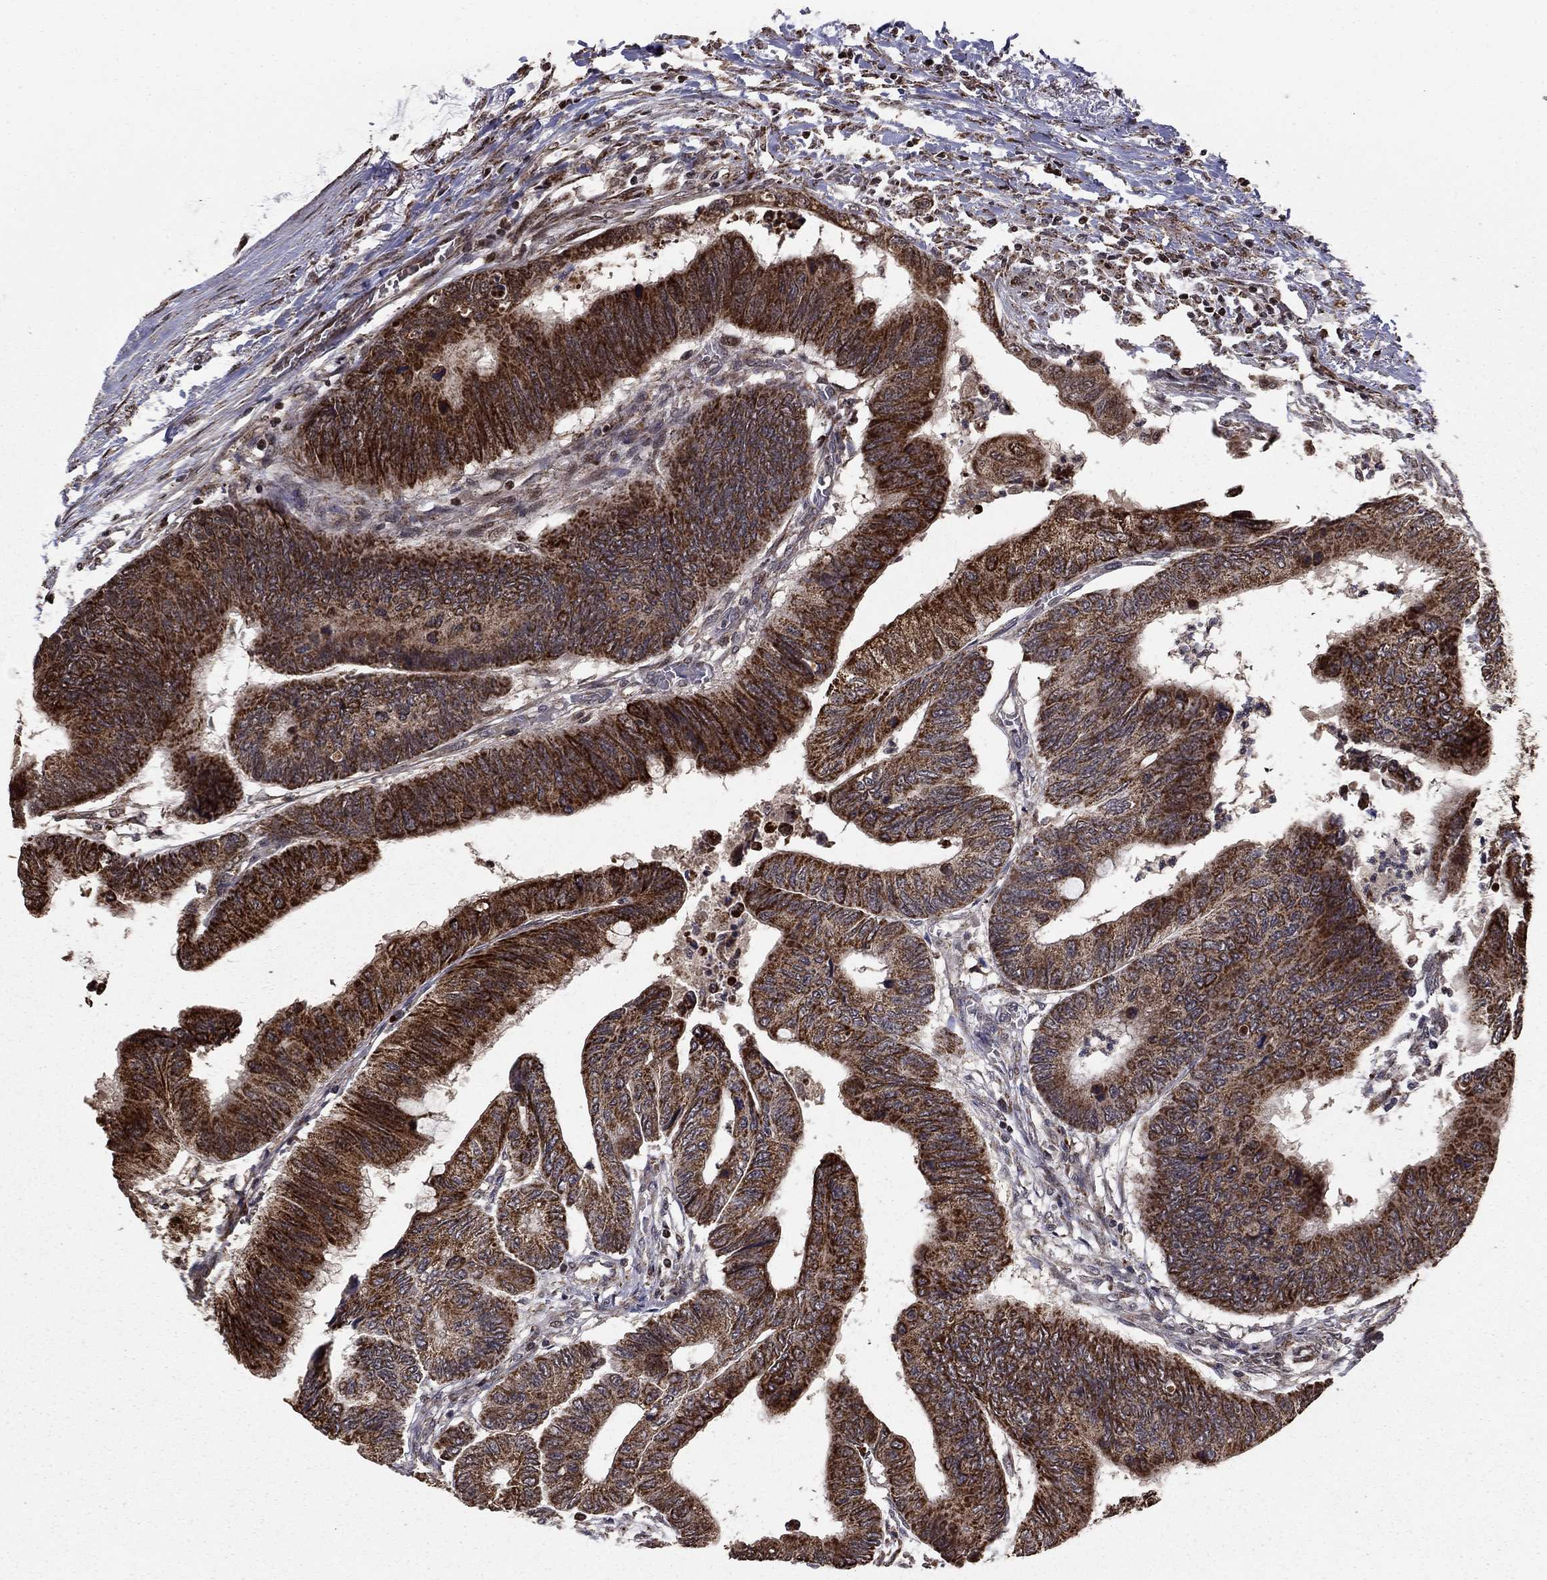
{"staining": {"intensity": "strong", "quantity": ">75%", "location": "cytoplasmic/membranous"}, "tissue": "colorectal cancer", "cell_type": "Tumor cells", "image_type": "cancer", "snomed": [{"axis": "morphology", "description": "Normal tissue, NOS"}, {"axis": "morphology", "description": "Adenocarcinoma, NOS"}, {"axis": "topography", "description": "Rectum"}, {"axis": "topography", "description": "Peripheral nerve tissue"}], "caption": "Immunohistochemistry (DAB (3,3'-diaminobenzidine)) staining of adenocarcinoma (colorectal) exhibits strong cytoplasmic/membranous protein expression in approximately >75% of tumor cells.", "gene": "ACOT13", "patient": {"sex": "male", "age": 92}}